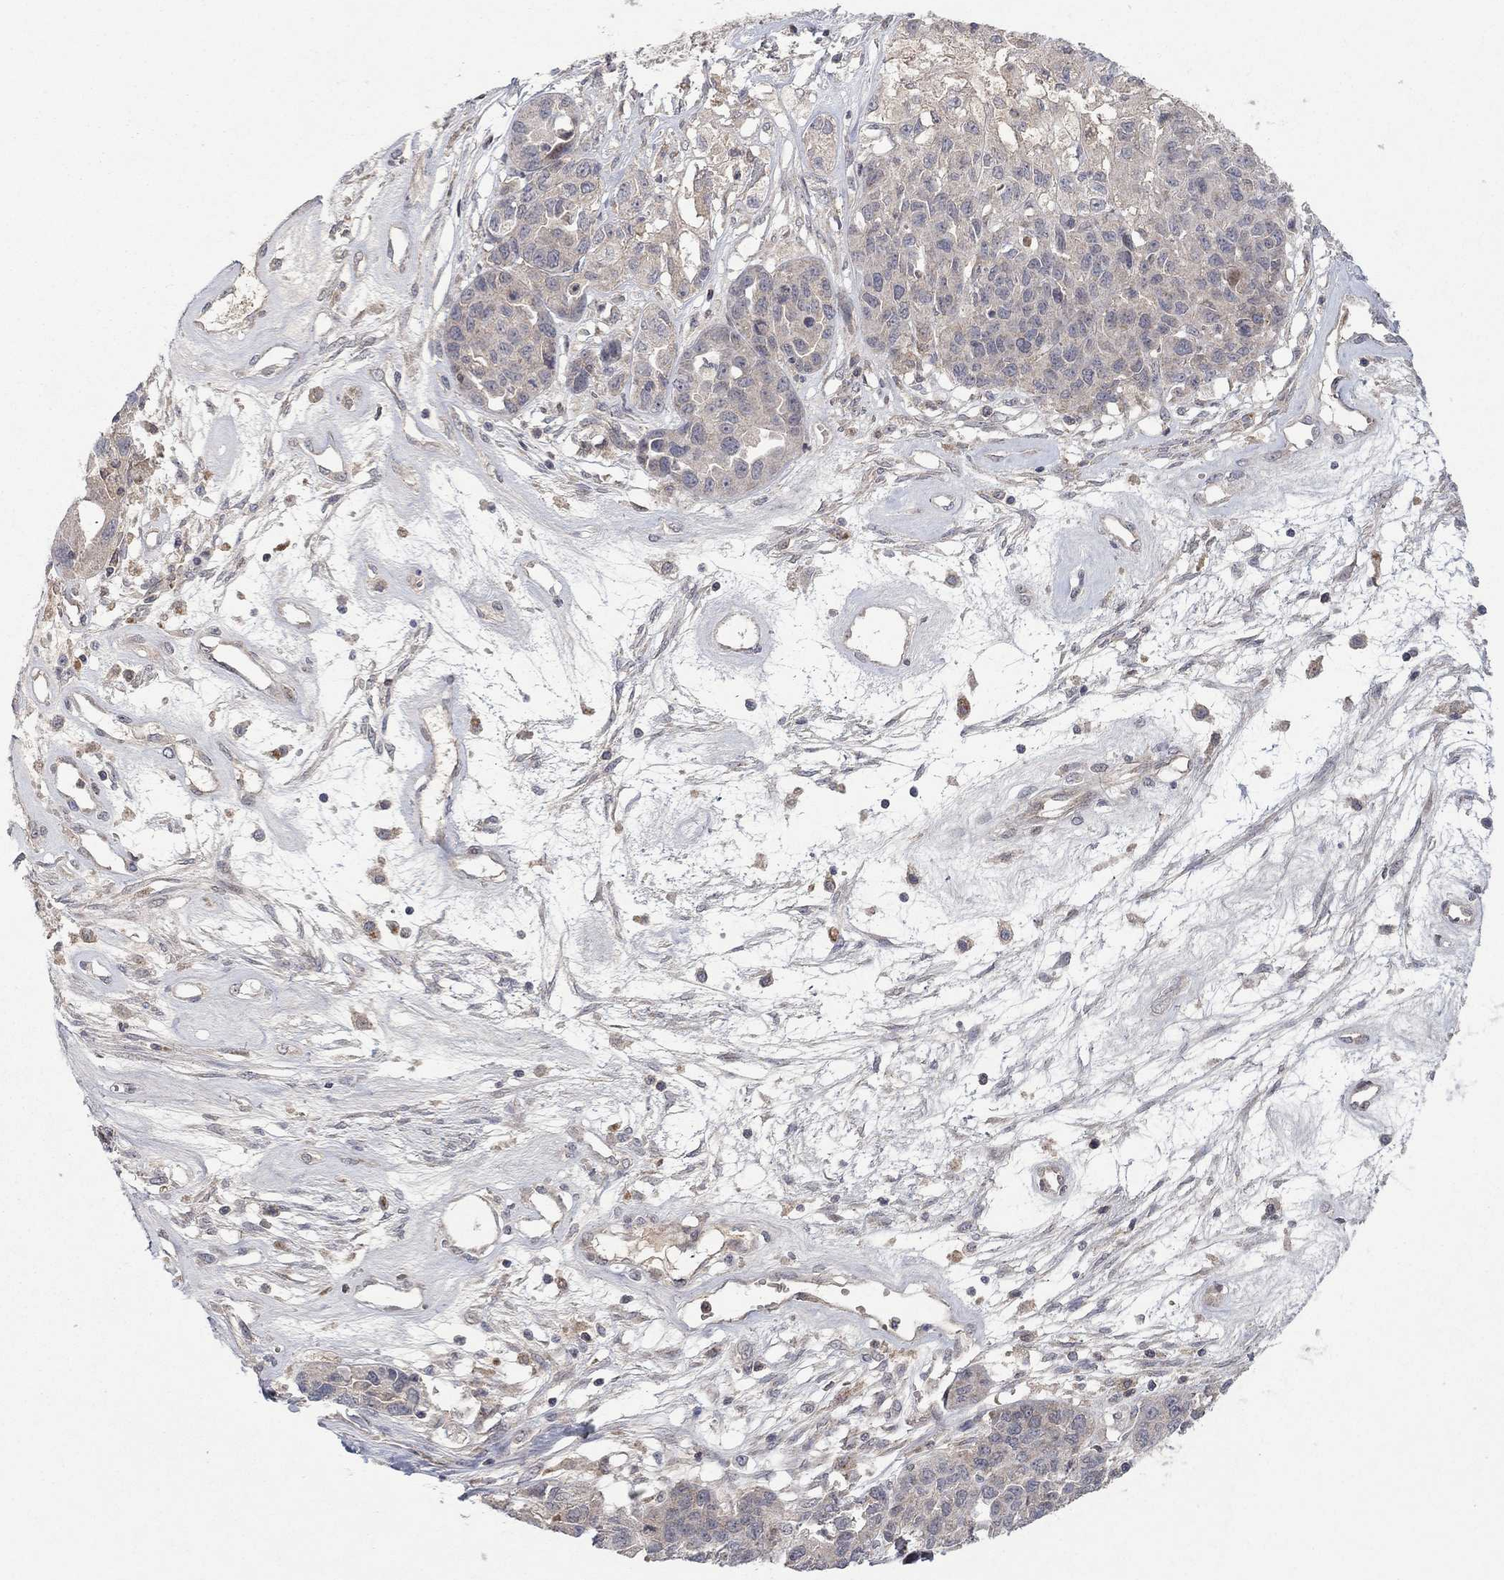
{"staining": {"intensity": "negative", "quantity": "none", "location": "none"}, "tissue": "ovarian cancer", "cell_type": "Tumor cells", "image_type": "cancer", "snomed": [{"axis": "morphology", "description": "Cystadenocarcinoma, serous, NOS"}, {"axis": "topography", "description": "Ovary"}], "caption": "DAB (3,3'-diaminobenzidine) immunohistochemical staining of ovarian cancer shows no significant positivity in tumor cells. (DAB (3,3'-diaminobenzidine) immunohistochemistry with hematoxylin counter stain).", "gene": "IL4", "patient": {"sex": "female", "age": 87}}